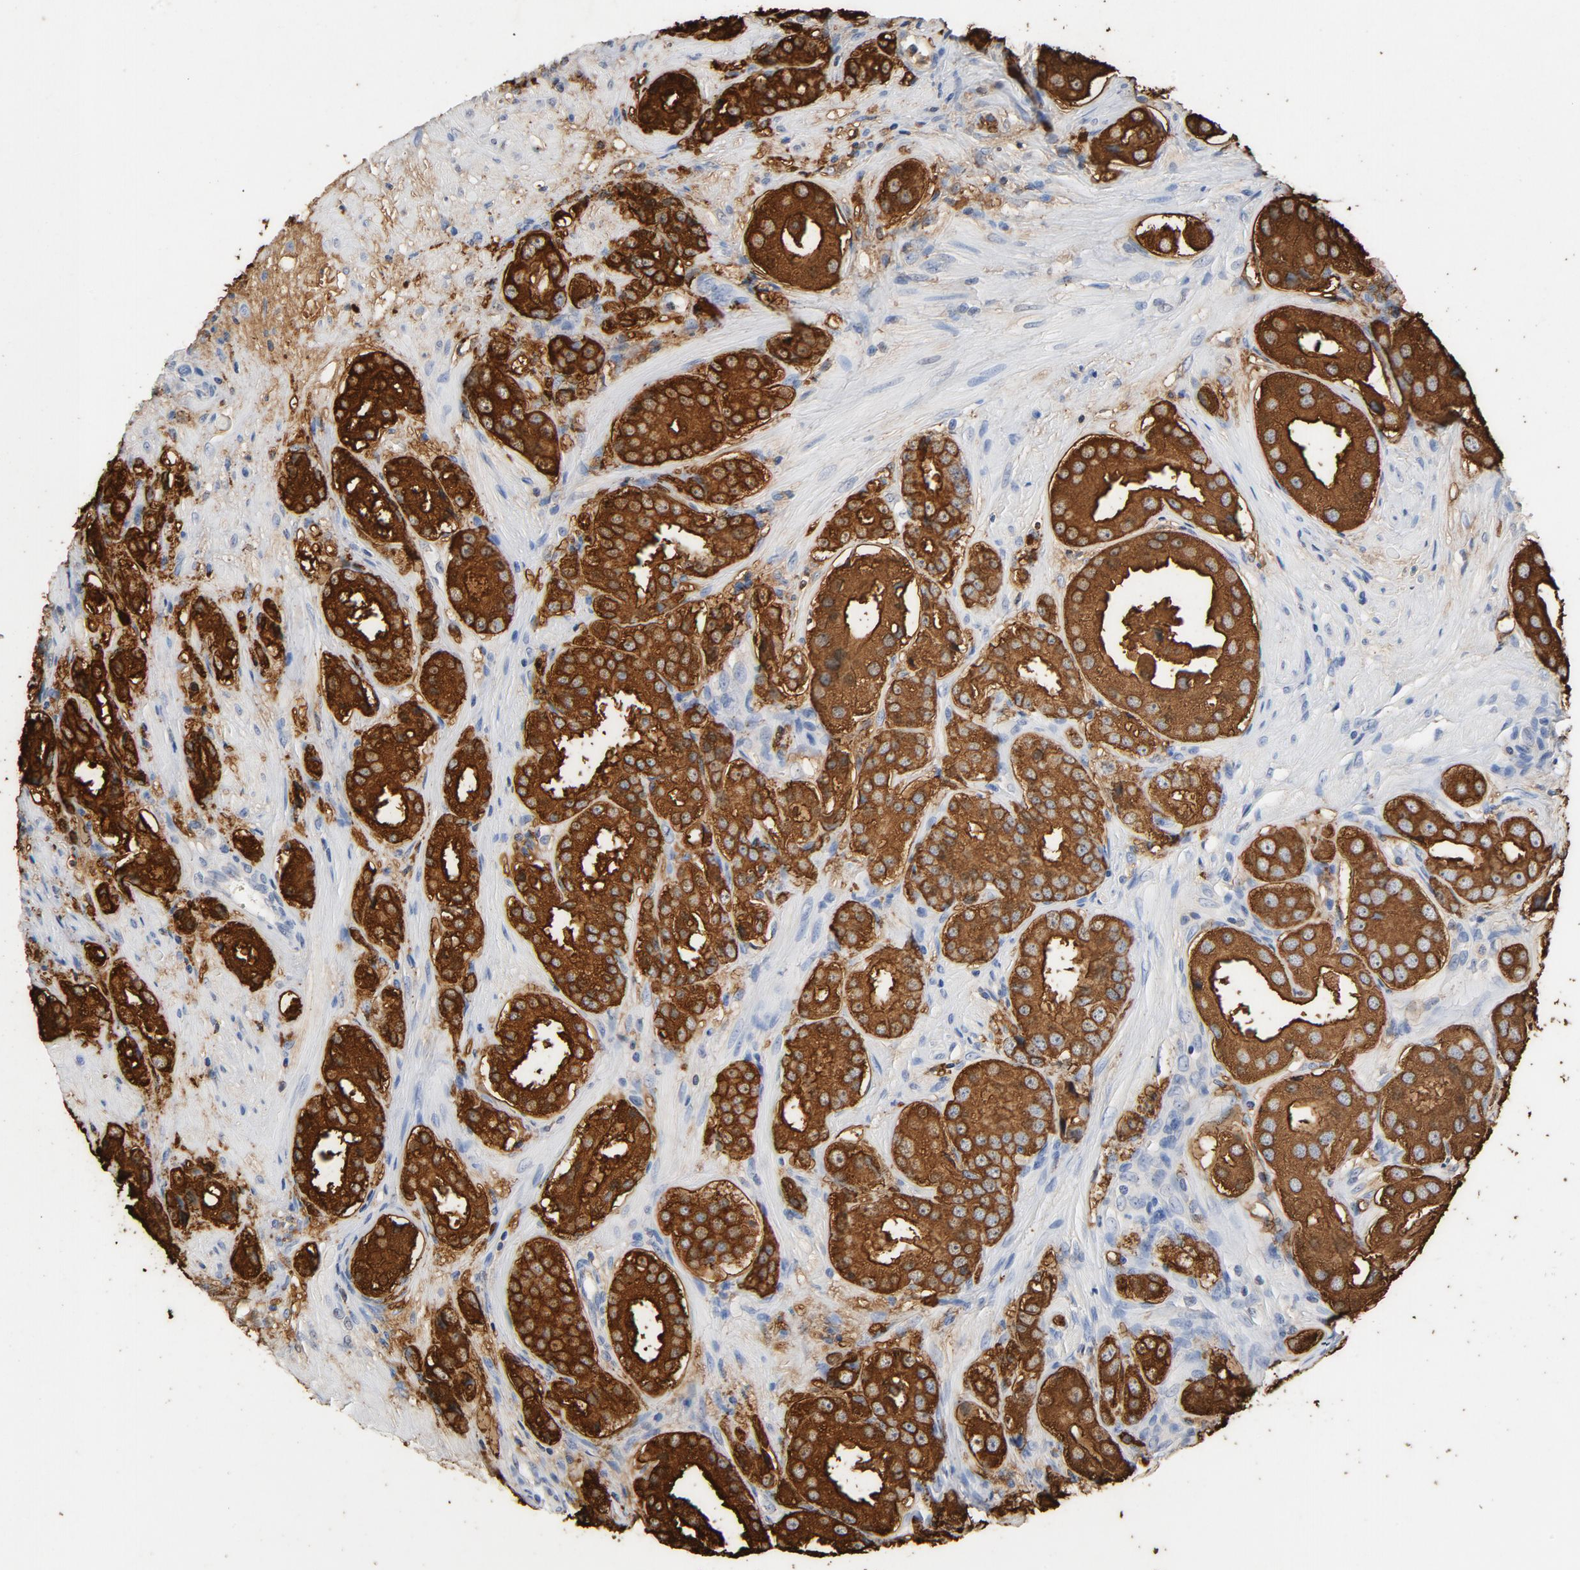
{"staining": {"intensity": "strong", "quantity": "25%-75%", "location": "cytoplasmic/membranous"}, "tissue": "prostate cancer", "cell_type": "Tumor cells", "image_type": "cancer", "snomed": [{"axis": "morphology", "description": "Adenocarcinoma, Medium grade"}, {"axis": "topography", "description": "Prostate"}], "caption": "Immunohistochemistry (IHC) staining of prostate adenocarcinoma (medium-grade), which displays high levels of strong cytoplasmic/membranous staining in about 25%-75% of tumor cells indicating strong cytoplasmic/membranous protein positivity. The staining was performed using DAB (brown) for protein detection and nuclei were counterstained in hematoxylin (blue).", "gene": "PTPRB", "patient": {"sex": "male", "age": 53}}